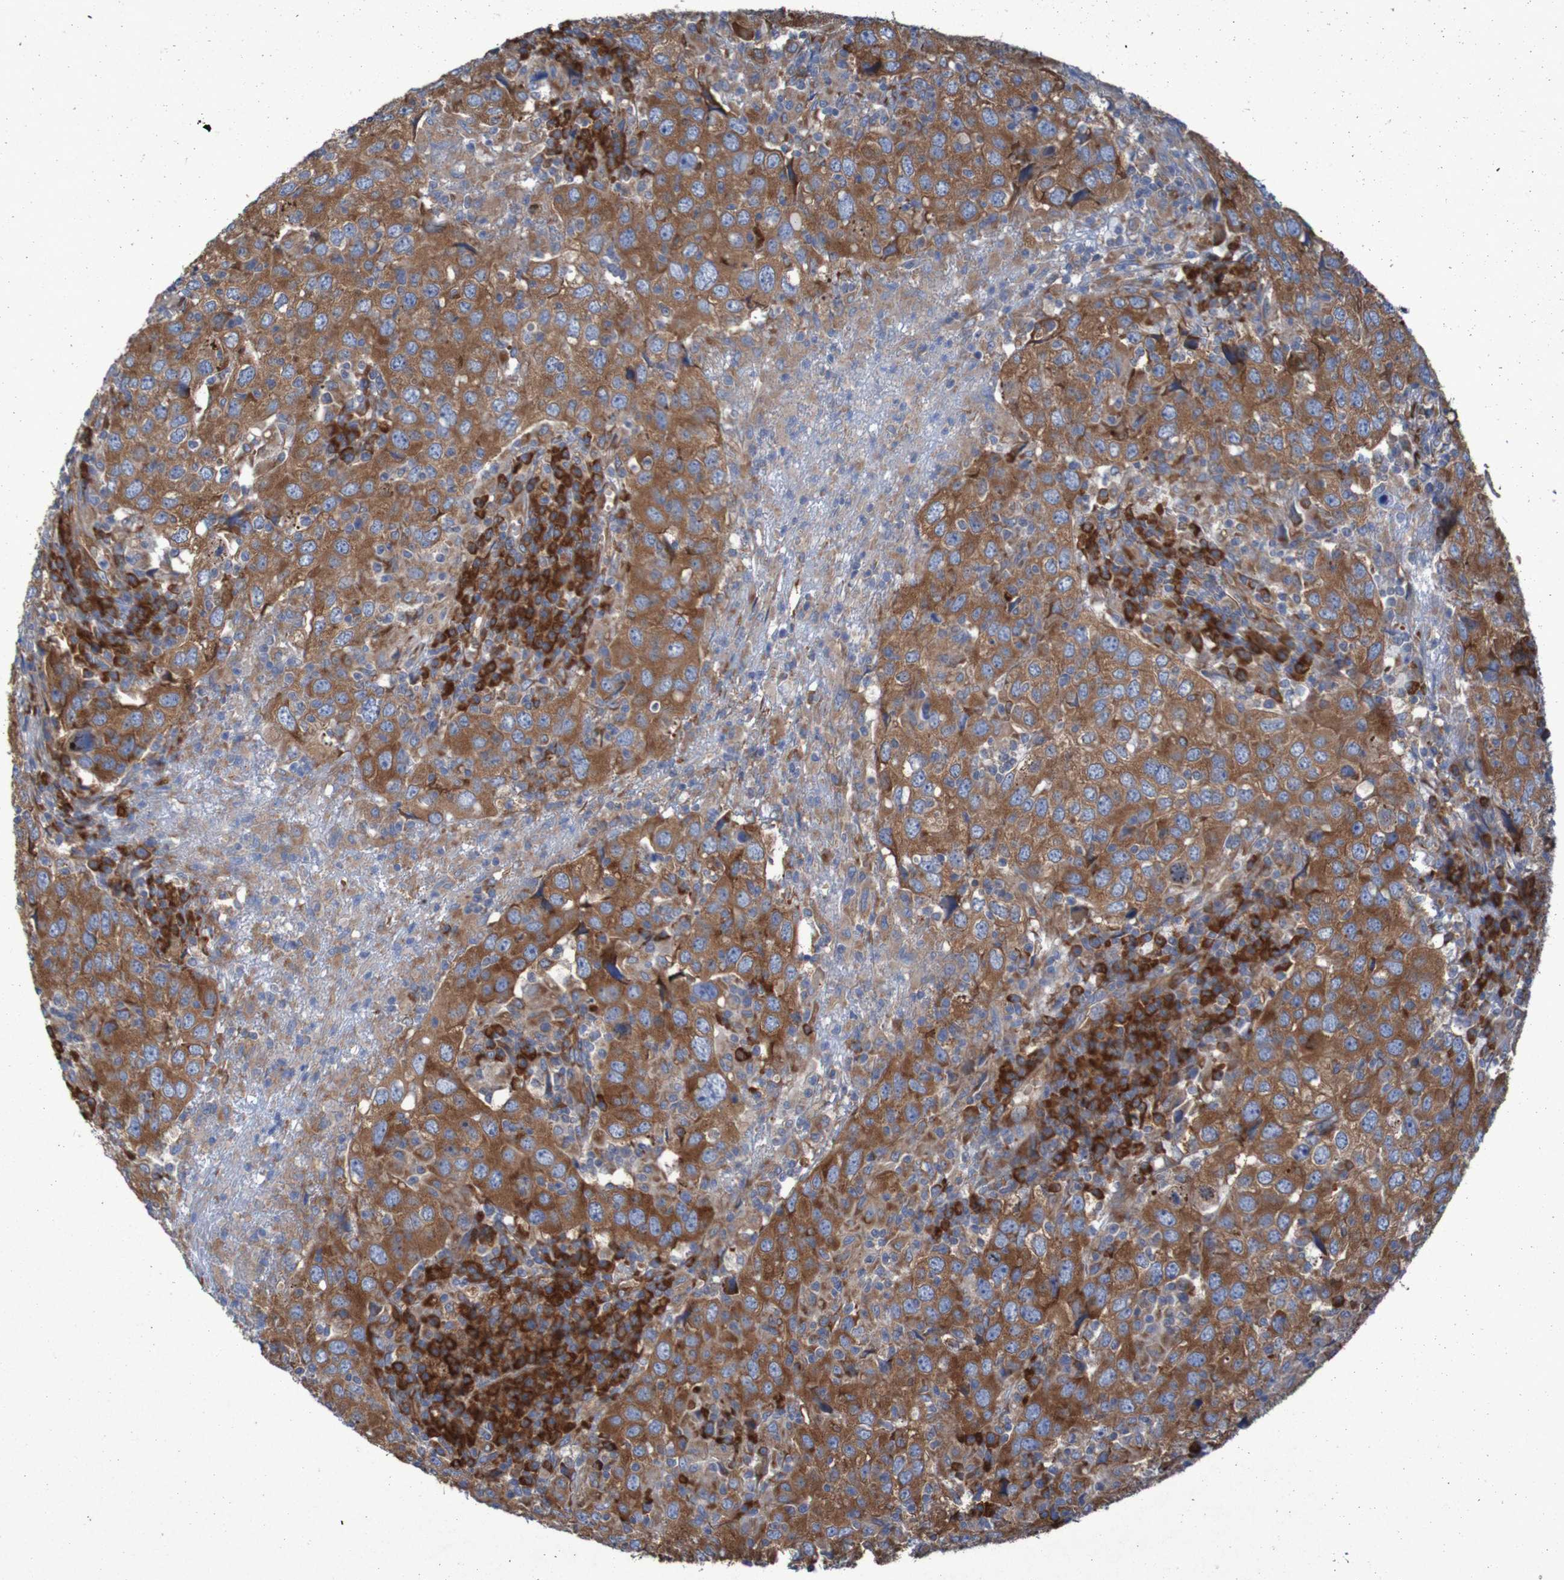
{"staining": {"intensity": "strong", "quantity": ">75%", "location": "cytoplasmic/membranous"}, "tissue": "head and neck cancer", "cell_type": "Tumor cells", "image_type": "cancer", "snomed": [{"axis": "morphology", "description": "Adenocarcinoma, NOS"}, {"axis": "topography", "description": "Salivary gland"}, {"axis": "topography", "description": "Head-Neck"}], "caption": "DAB (3,3'-diaminobenzidine) immunohistochemical staining of human head and neck adenocarcinoma demonstrates strong cytoplasmic/membranous protein expression in approximately >75% of tumor cells.", "gene": "RPL10", "patient": {"sex": "female", "age": 65}}